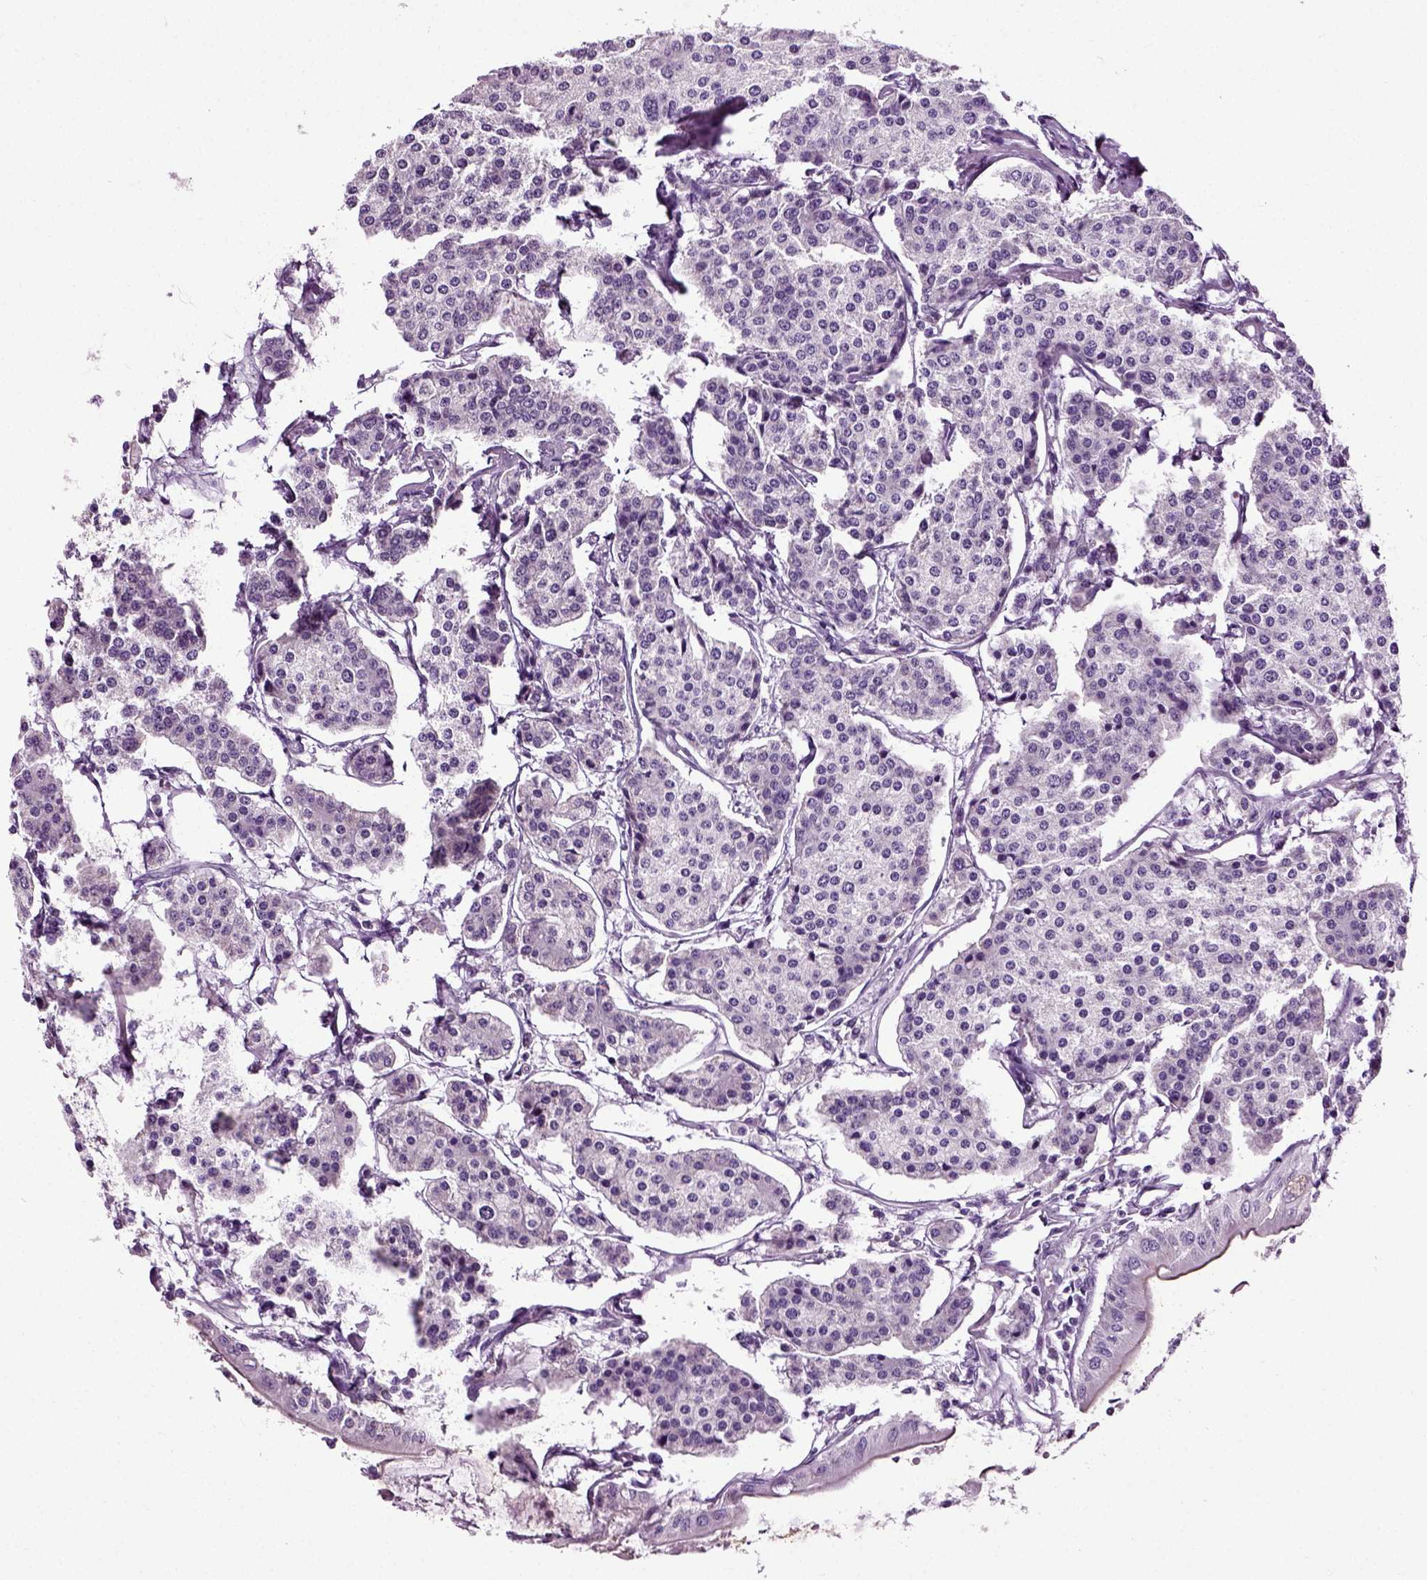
{"staining": {"intensity": "negative", "quantity": "none", "location": "none"}, "tissue": "carcinoid", "cell_type": "Tumor cells", "image_type": "cancer", "snomed": [{"axis": "morphology", "description": "Carcinoid, malignant, NOS"}, {"axis": "topography", "description": "Small intestine"}], "caption": "A histopathology image of human carcinoid is negative for staining in tumor cells.", "gene": "DNAH10", "patient": {"sex": "female", "age": 65}}